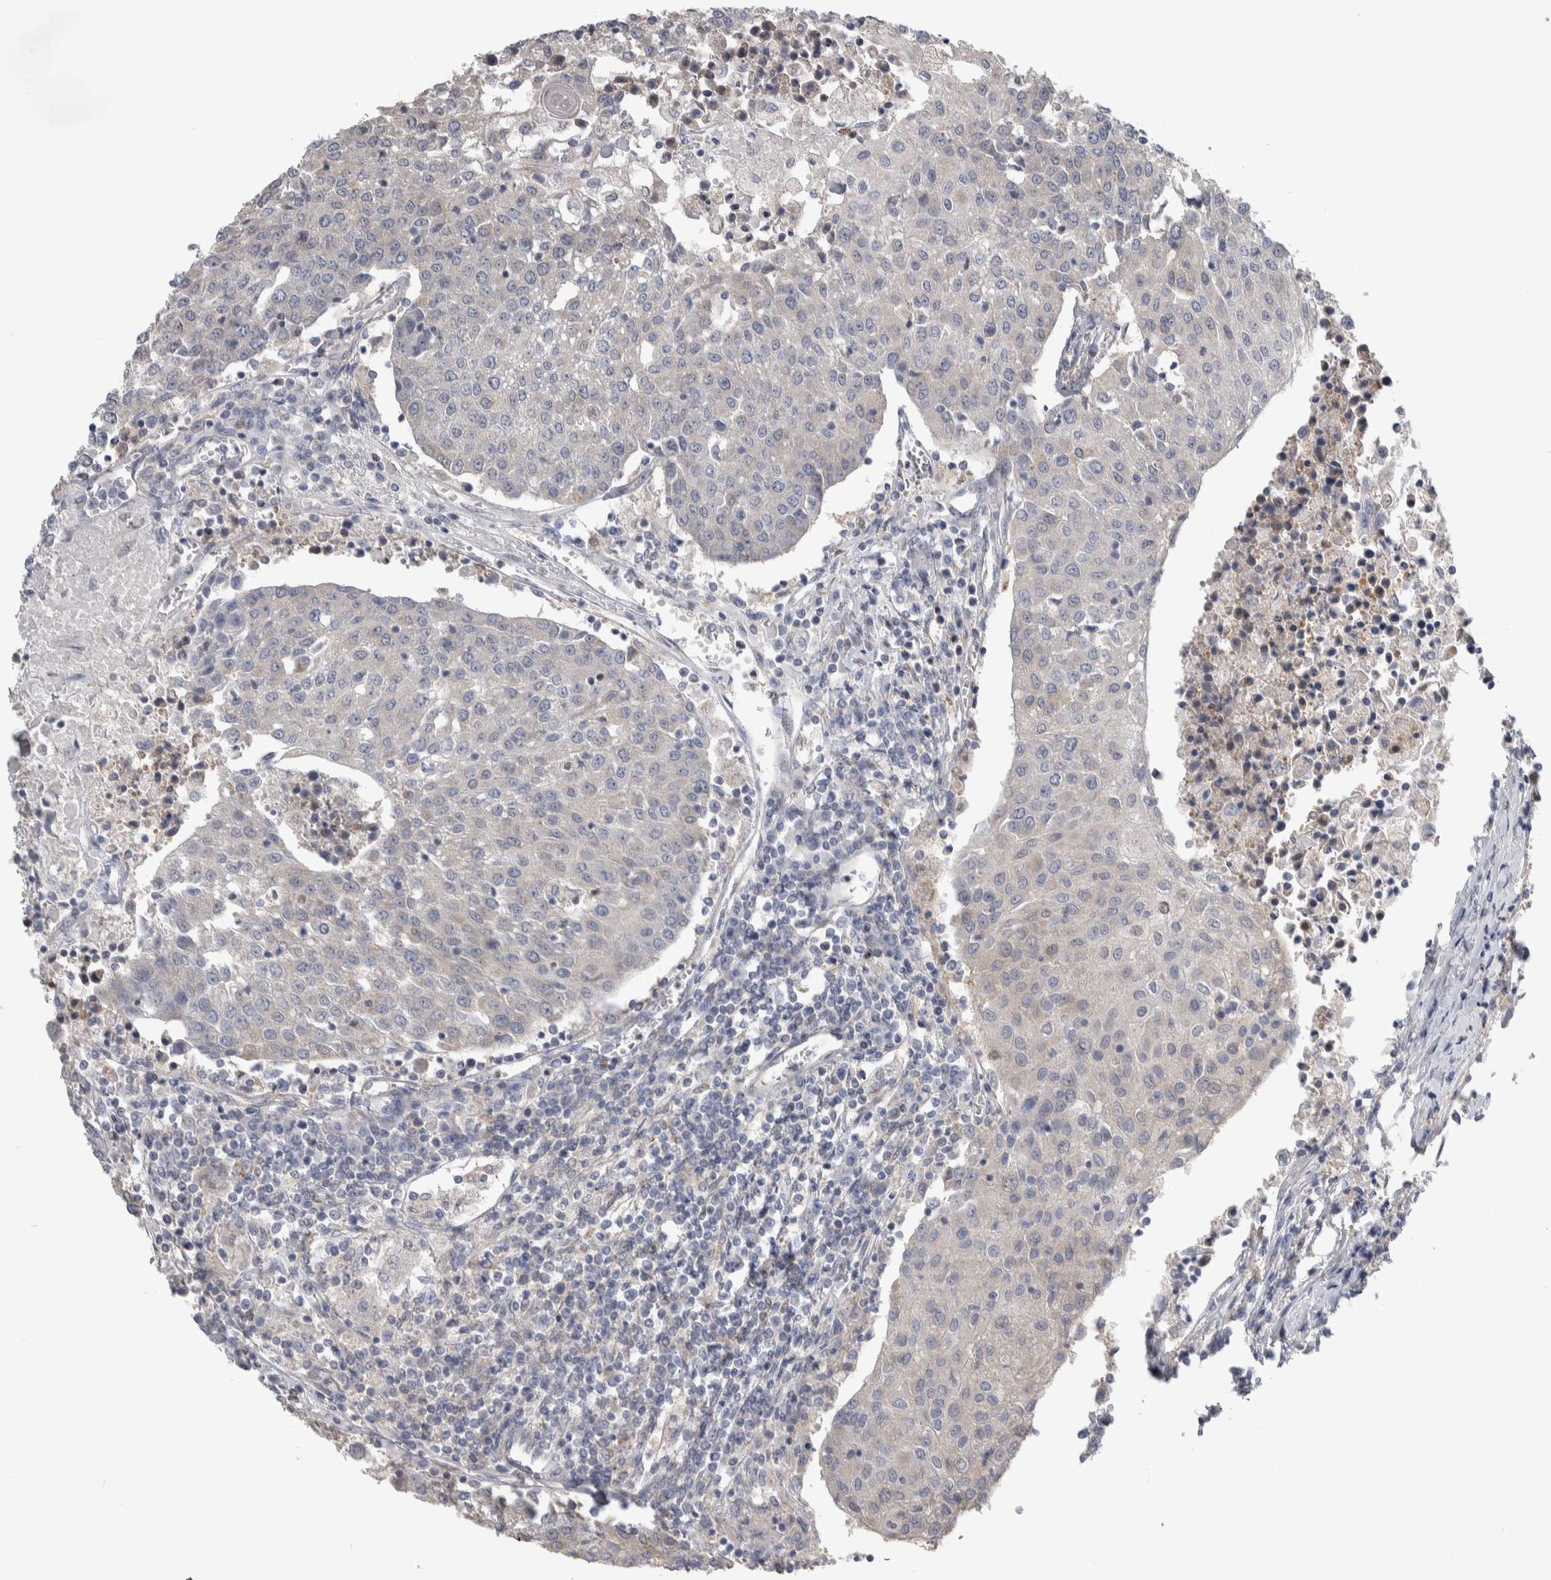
{"staining": {"intensity": "negative", "quantity": "none", "location": "none"}, "tissue": "urothelial cancer", "cell_type": "Tumor cells", "image_type": "cancer", "snomed": [{"axis": "morphology", "description": "Urothelial carcinoma, High grade"}, {"axis": "topography", "description": "Urinary bladder"}], "caption": "This micrograph is of urothelial cancer stained with immunohistochemistry to label a protein in brown with the nuclei are counter-stained blue. There is no expression in tumor cells.", "gene": "TAX1BP1", "patient": {"sex": "female", "age": 85}}